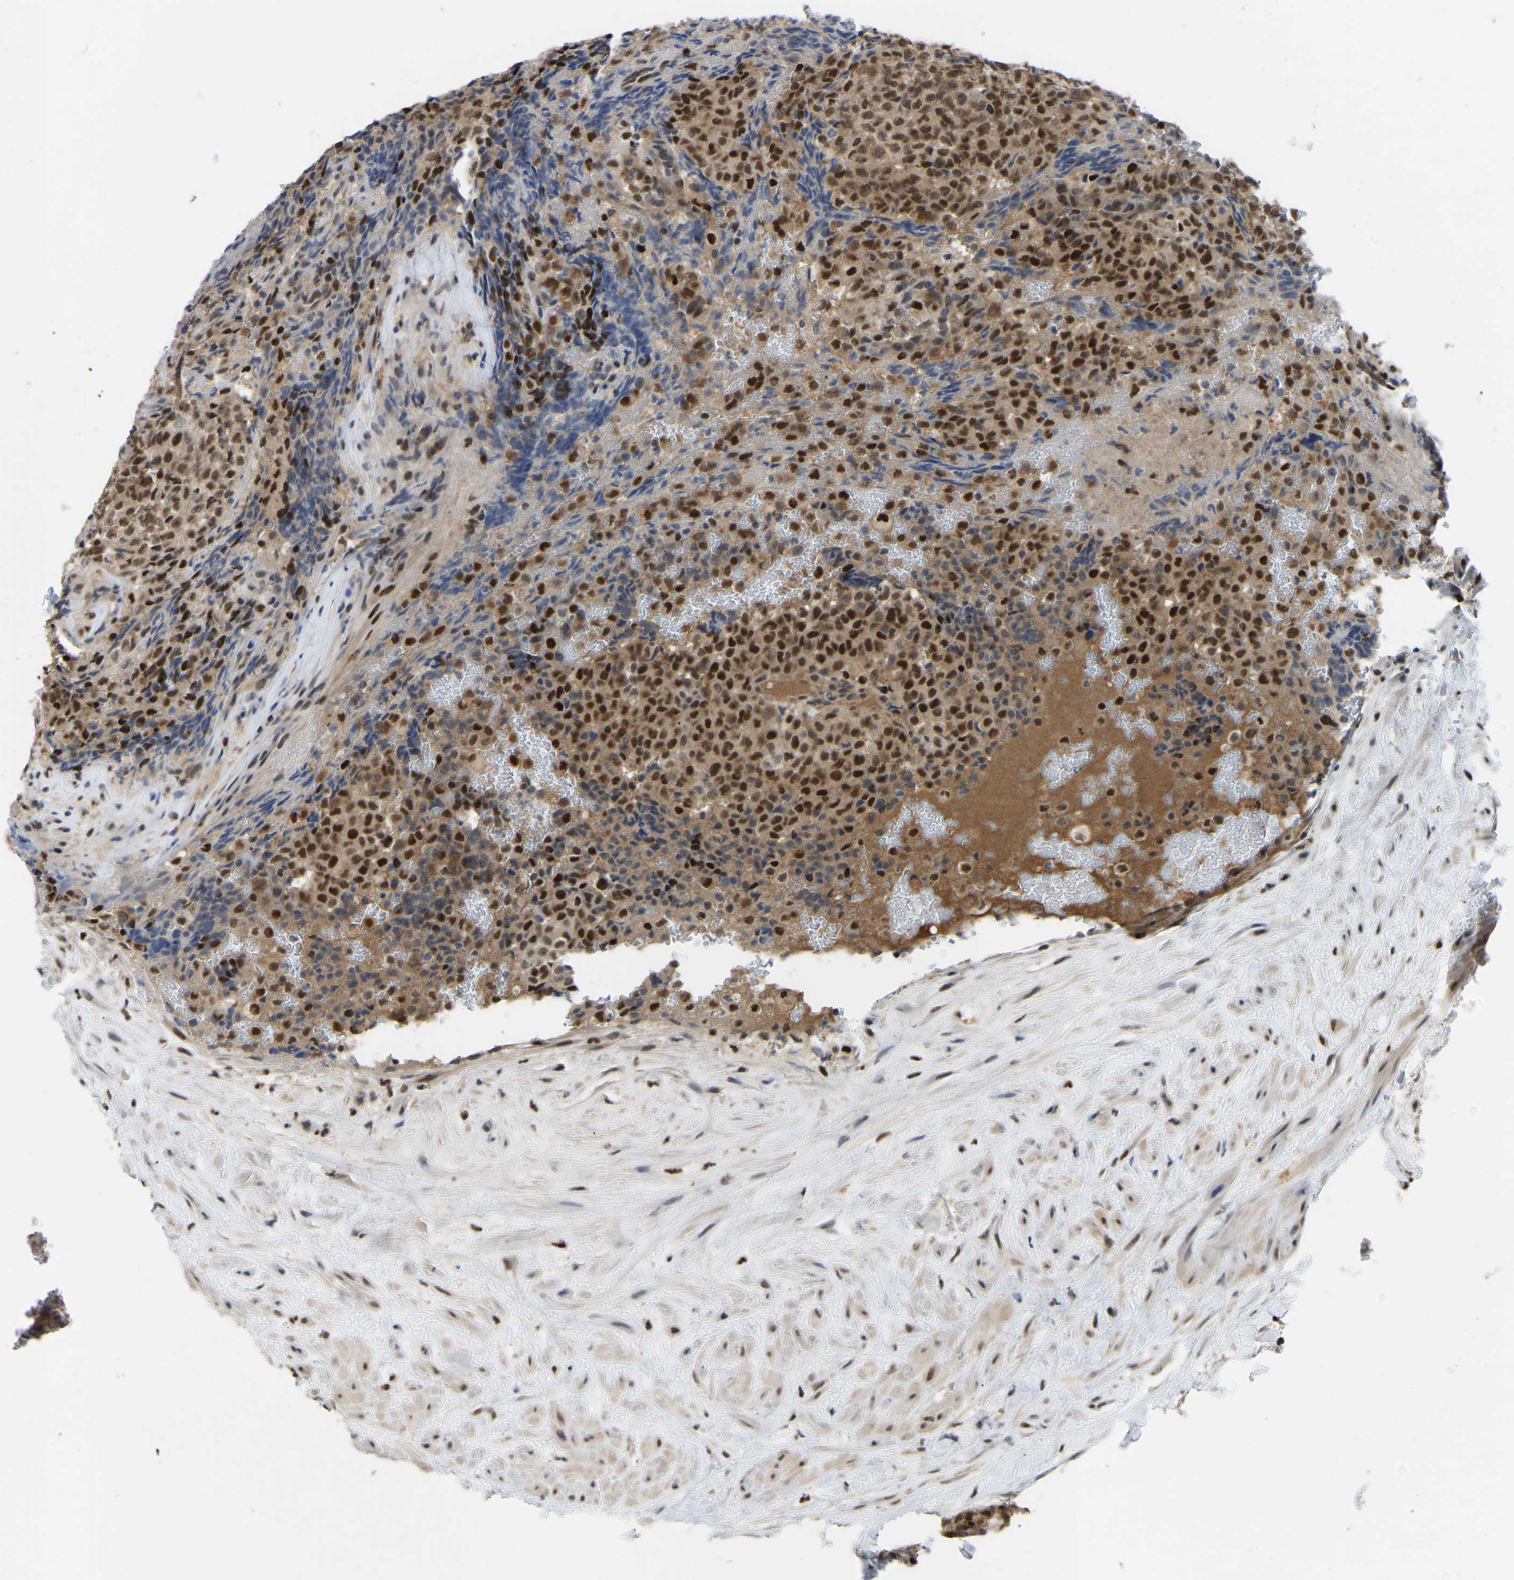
{"staining": {"intensity": "strong", "quantity": ">75%", "location": "nuclear"}, "tissue": "testis cancer", "cell_type": "Tumor cells", "image_type": "cancer", "snomed": [{"axis": "morphology", "description": "Seminoma, NOS"}, {"axis": "topography", "description": "Testis"}], "caption": "Human testis cancer stained with a protein marker displays strong staining in tumor cells.", "gene": "KLRG2", "patient": {"sex": "male", "age": 59}}